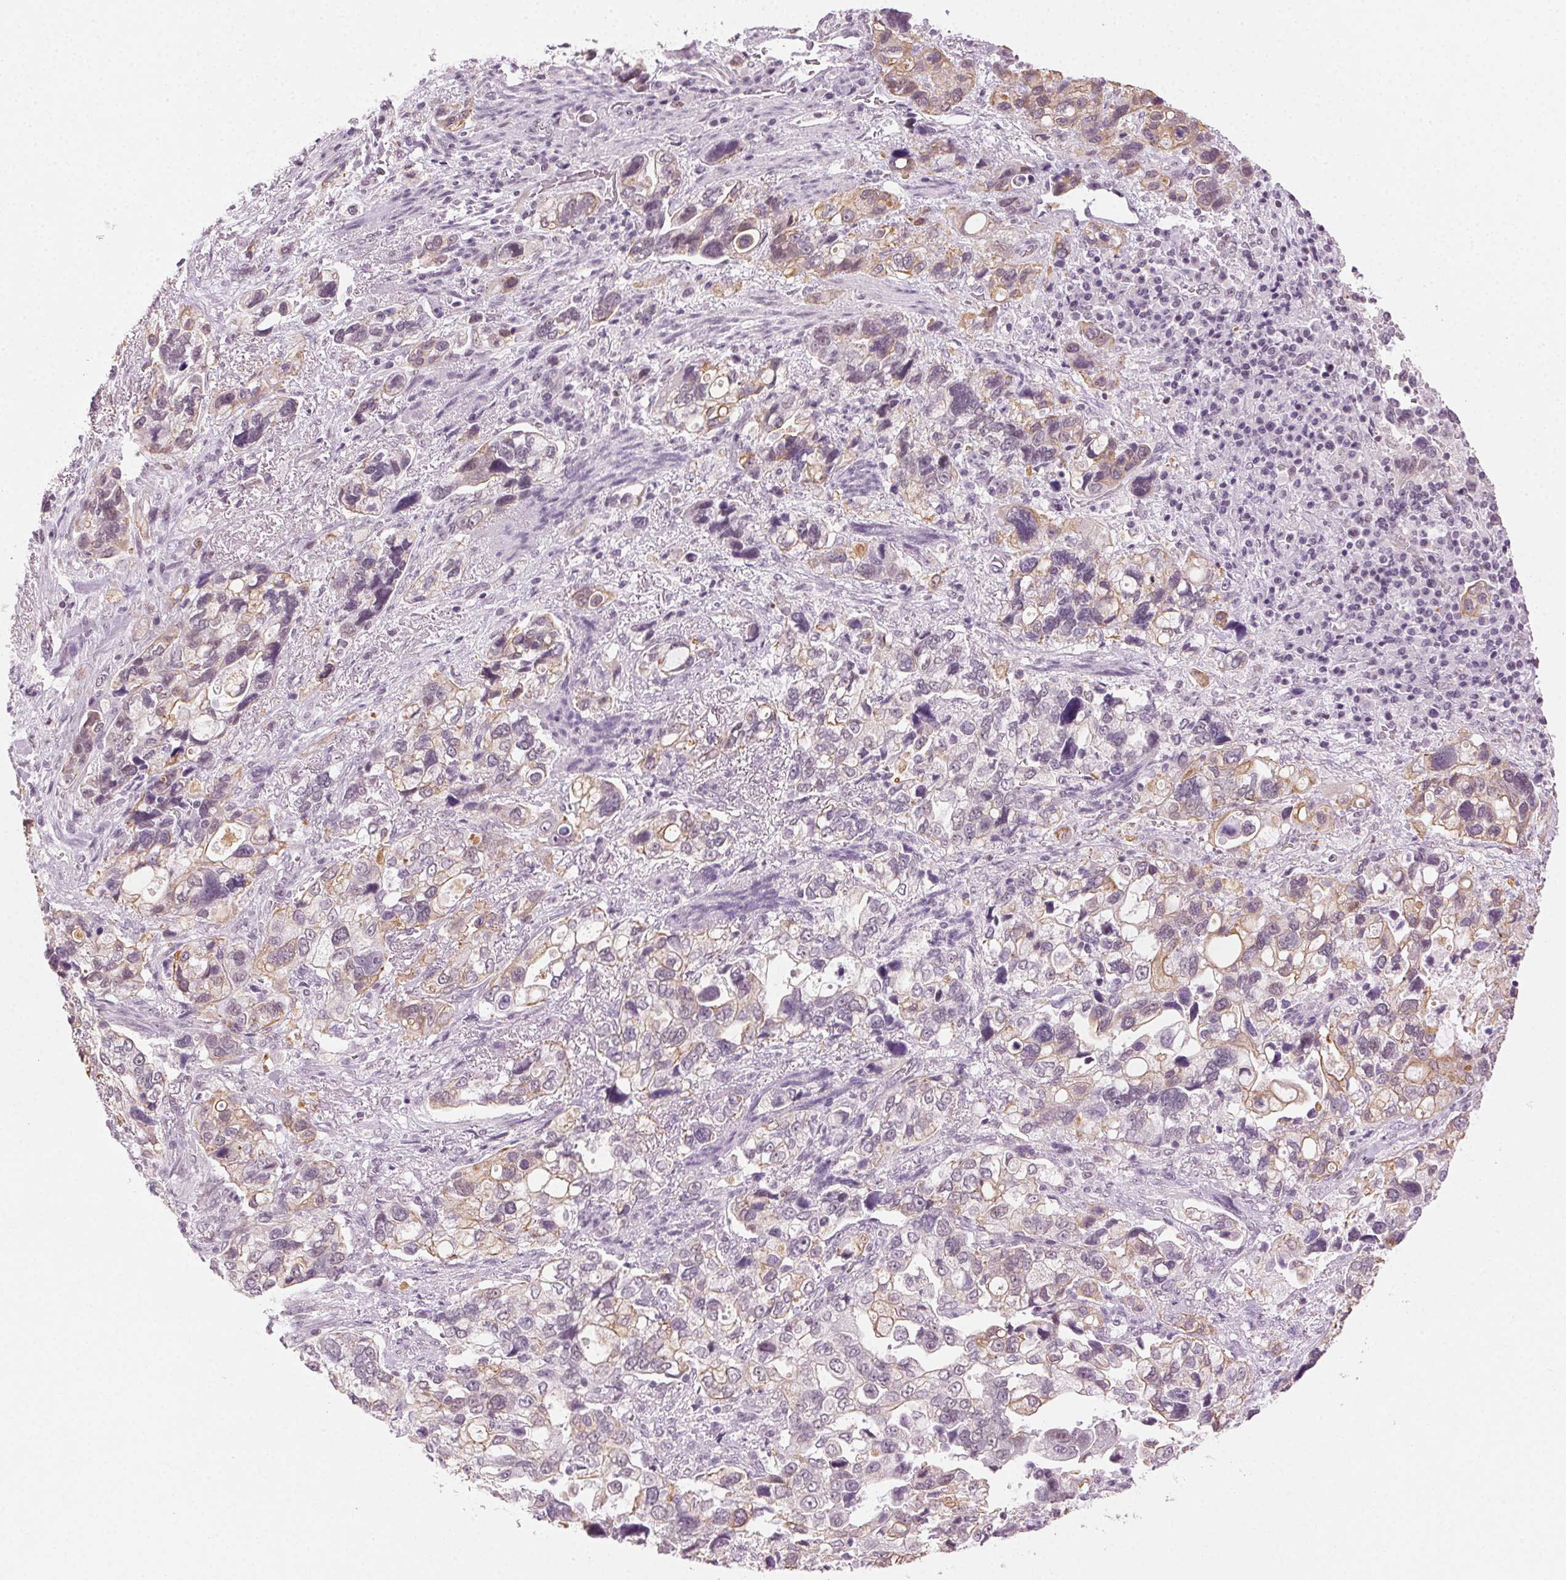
{"staining": {"intensity": "weak", "quantity": "25%-75%", "location": "cytoplasmic/membranous,nuclear"}, "tissue": "stomach cancer", "cell_type": "Tumor cells", "image_type": "cancer", "snomed": [{"axis": "morphology", "description": "Adenocarcinoma, NOS"}, {"axis": "topography", "description": "Stomach, upper"}], "caption": "Stomach cancer (adenocarcinoma) stained for a protein (brown) reveals weak cytoplasmic/membranous and nuclear positive staining in about 25%-75% of tumor cells.", "gene": "AIF1L", "patient": {"sex": "female", "age": 81}}